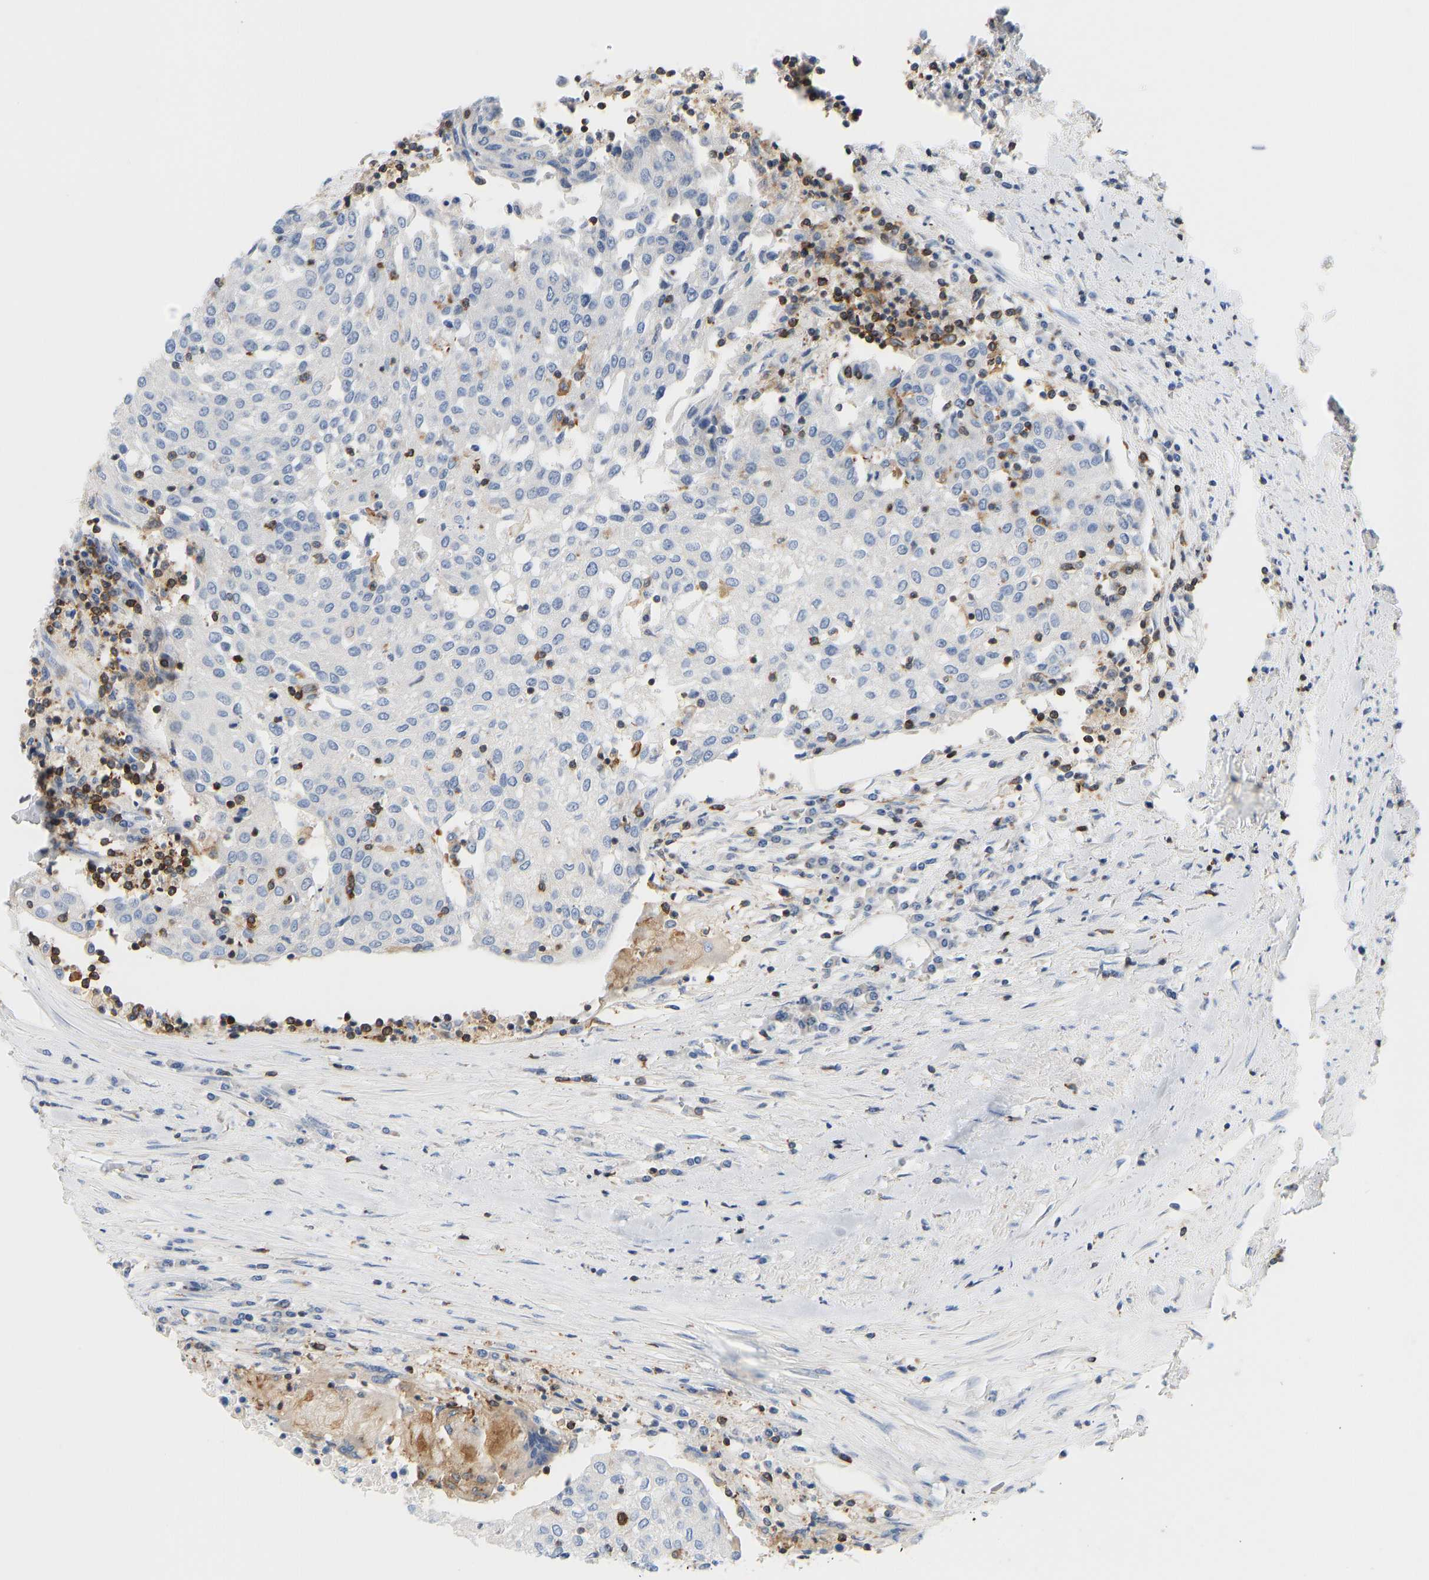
{"staining": {"intensity": "negative", "quantity": "none", "location": "none"}, "tissue": "urothelial cancer", "cell_type": "Tumor cells", "image_type": "cancer", "snomed": [{"axis": "morphology", "description": "Urothelial carcinoma, High grade"}, {"axis": "topography", "description": "Urinary bladder"}], "caption": "A histopathology image of urothelial cancer stained for a protein reveals no brown staining in tumor cells.", "gene": "EVL", "patient": {"sex": "female", "age": 85}}